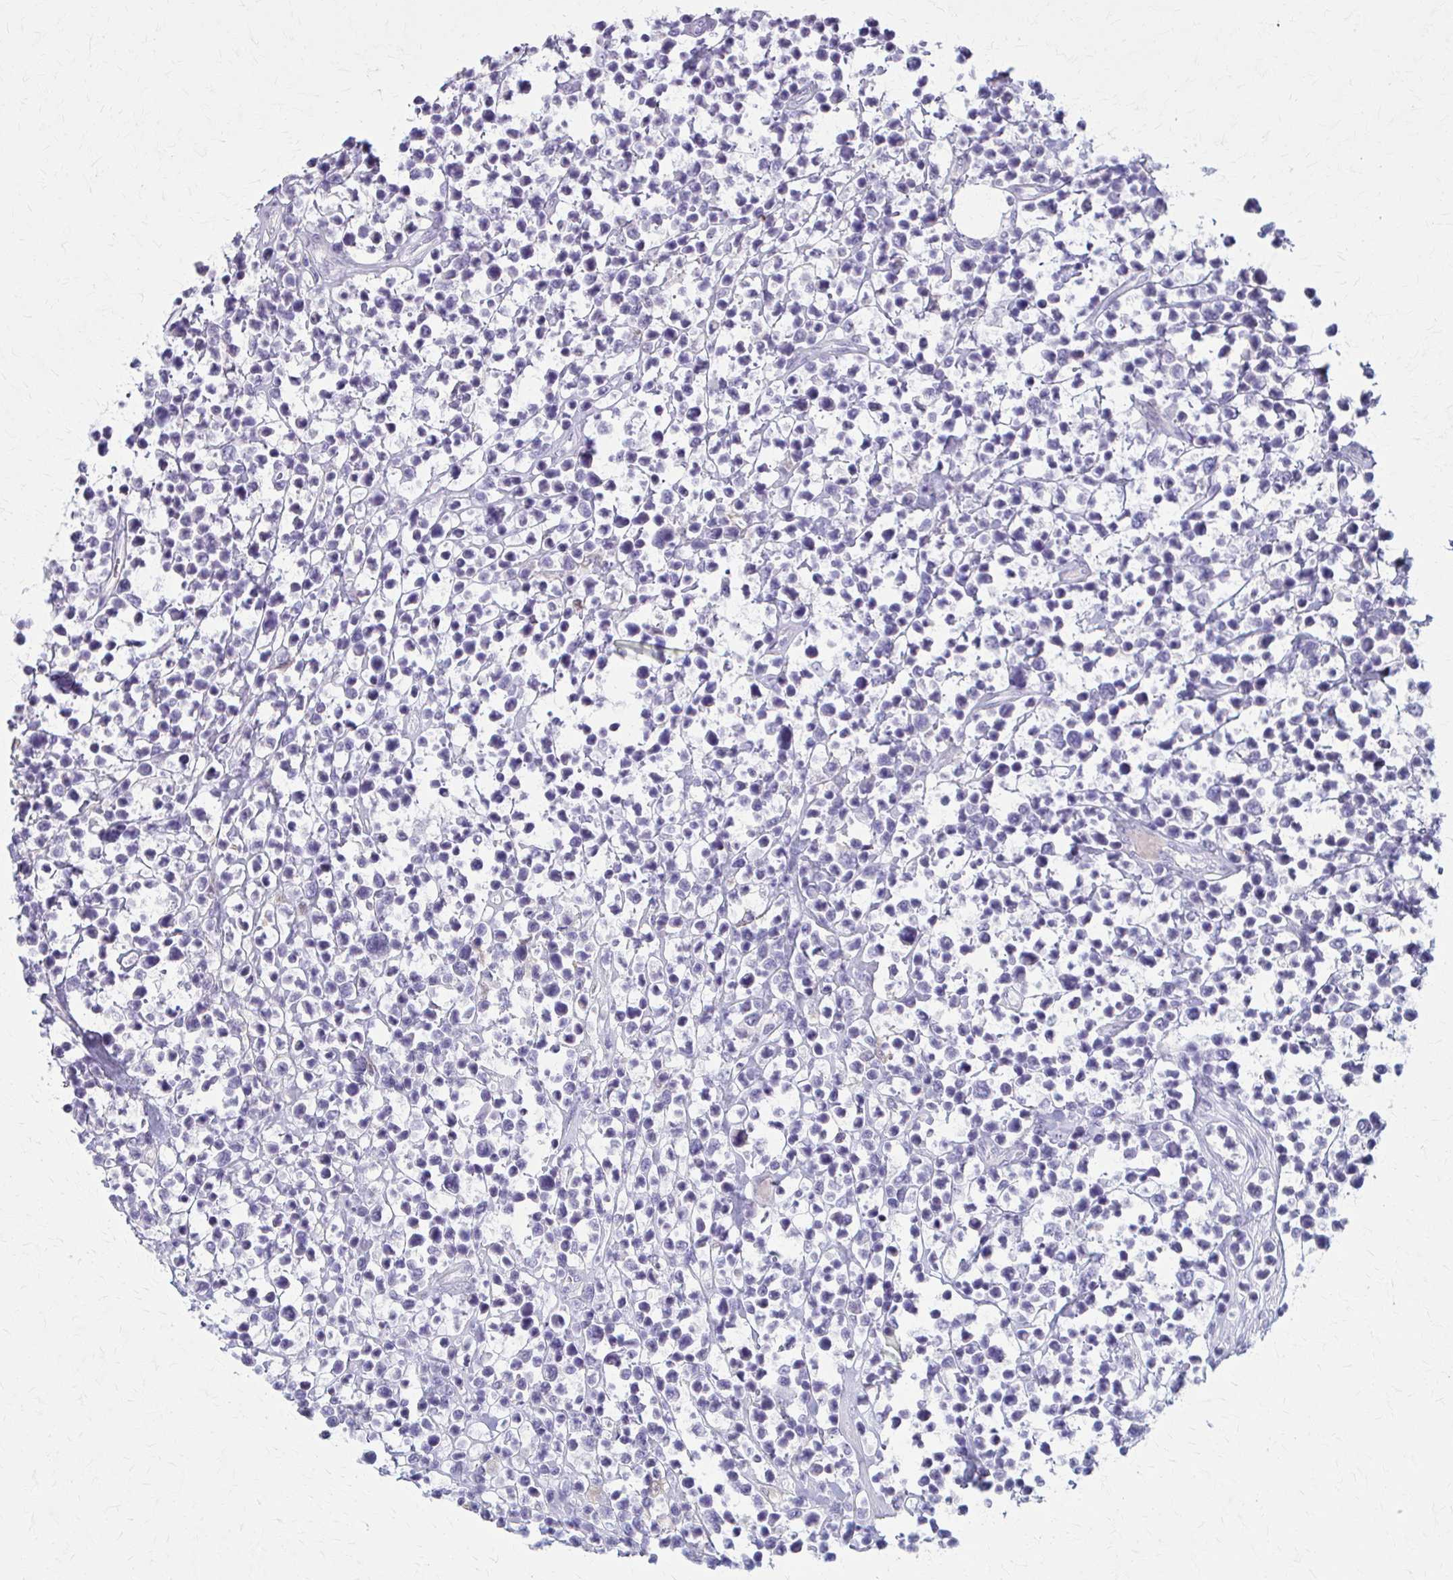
{"staining": {"intensity": "negative", "quantity": "none", "location": "none"}, "tissue": "lymphoma", "cell_type": "Tumor cells", "image_type": "cancer", "snomed": [{"axis": "morphology", "description": "Malignant lymphoma, non-Hodgkin's type, Low grade"}, {"axis": "topography", "description": "Lymph node"}], "caption": "The photomicrograph demonstrates no significant expression in tumor cells of lymphoma.", "gene": "LDLRAP1", "patient": {"sex": "male", "age": 60}}